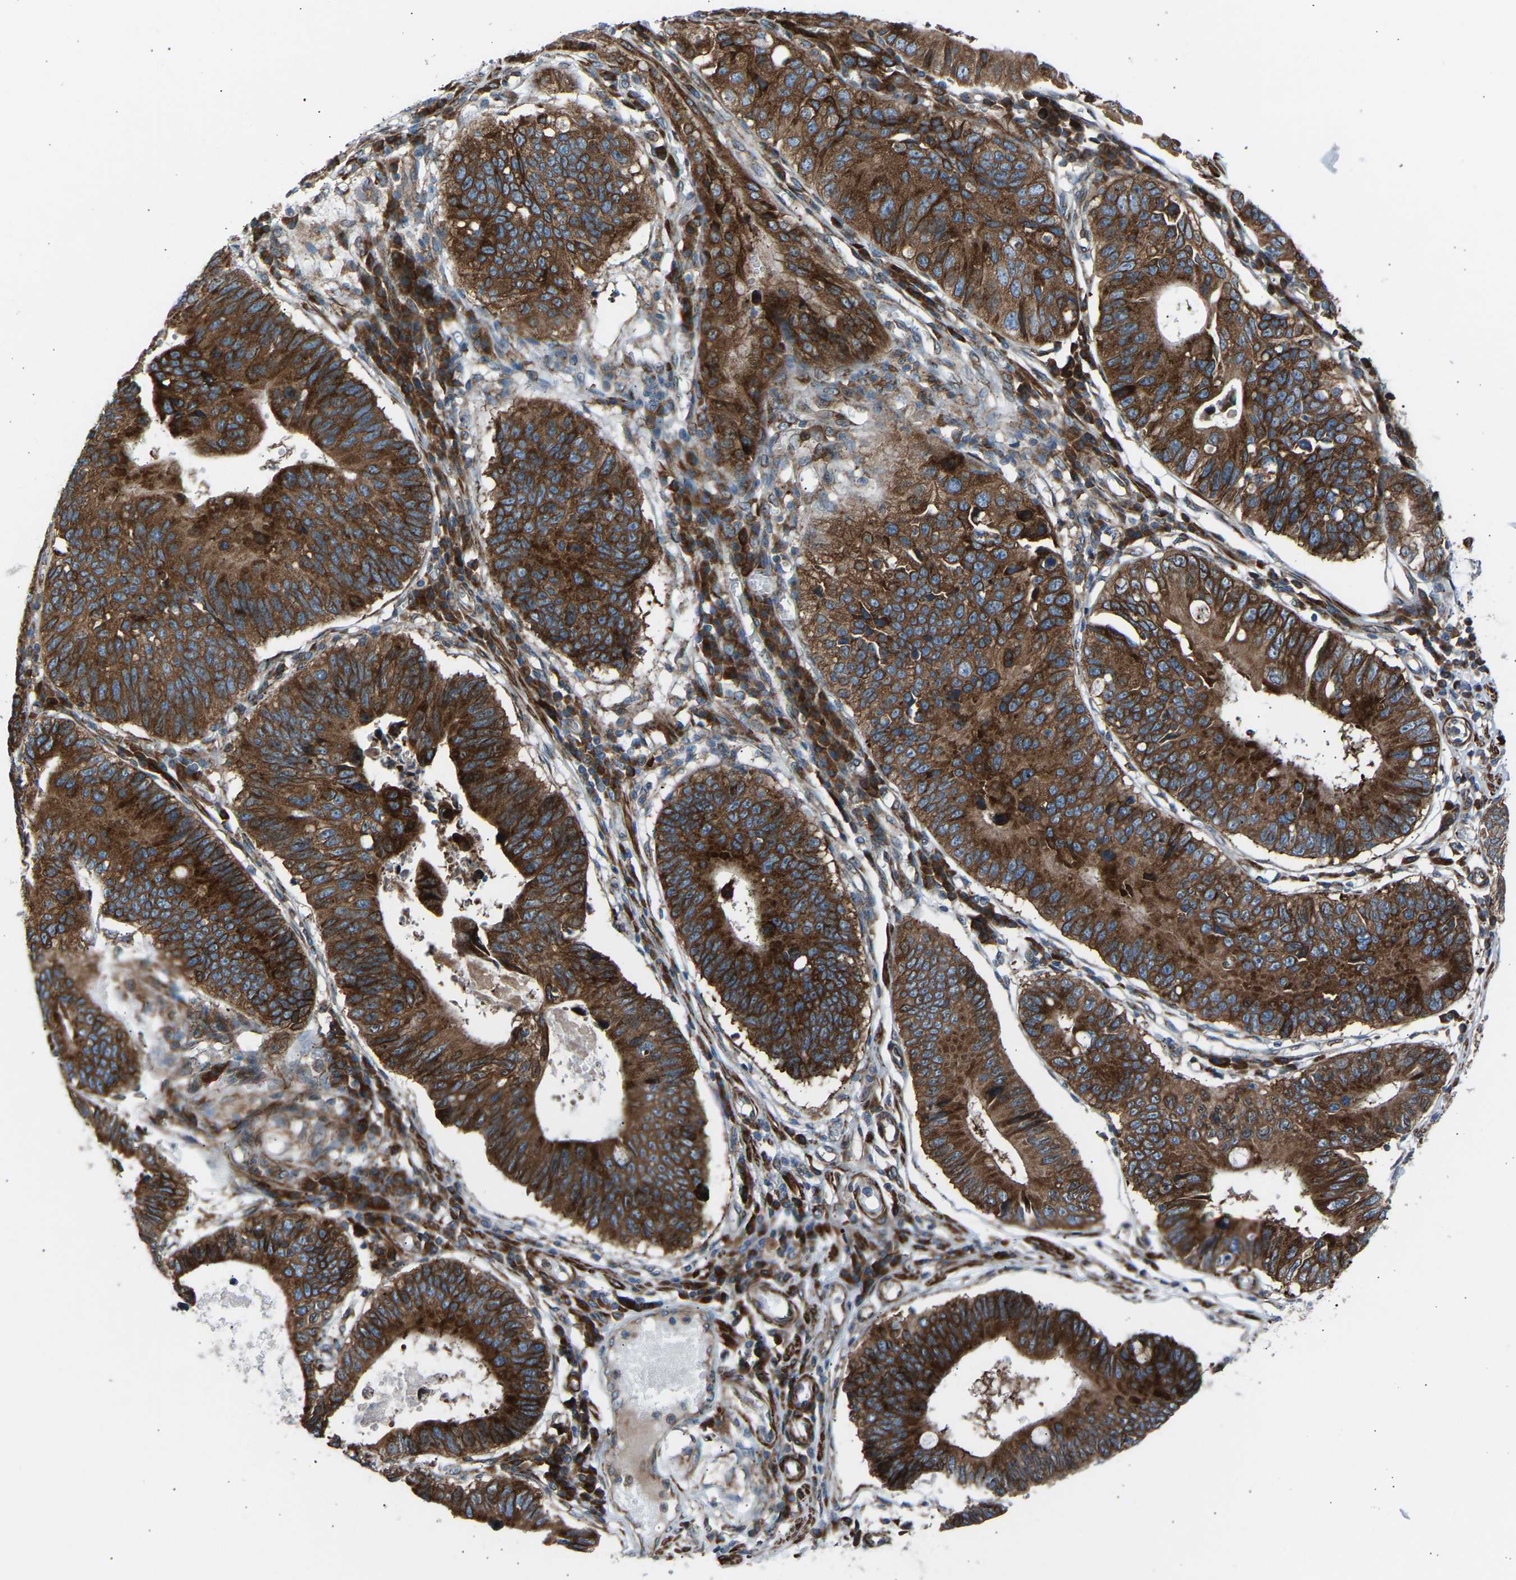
{"staining": {"intensity": "strong", "quantity": ">75%", "location": "cytoplasmic/membranous"}, "tissue": "stomach cancer", "cell_type": "Tumor cells", "image_type": "cancer", "snomed": [{"axis": "morphology", "description": "Adenocarcinoma, NOS"}, {"axis": "topography", "description": "Stomach"}], "caption": "Strong cytoplasmic/membranous expression is present in approximately >75% of tumor cells in stomach cancer.", "gene": "VPS41", "patient": {"sex": "male", "age": 59}}